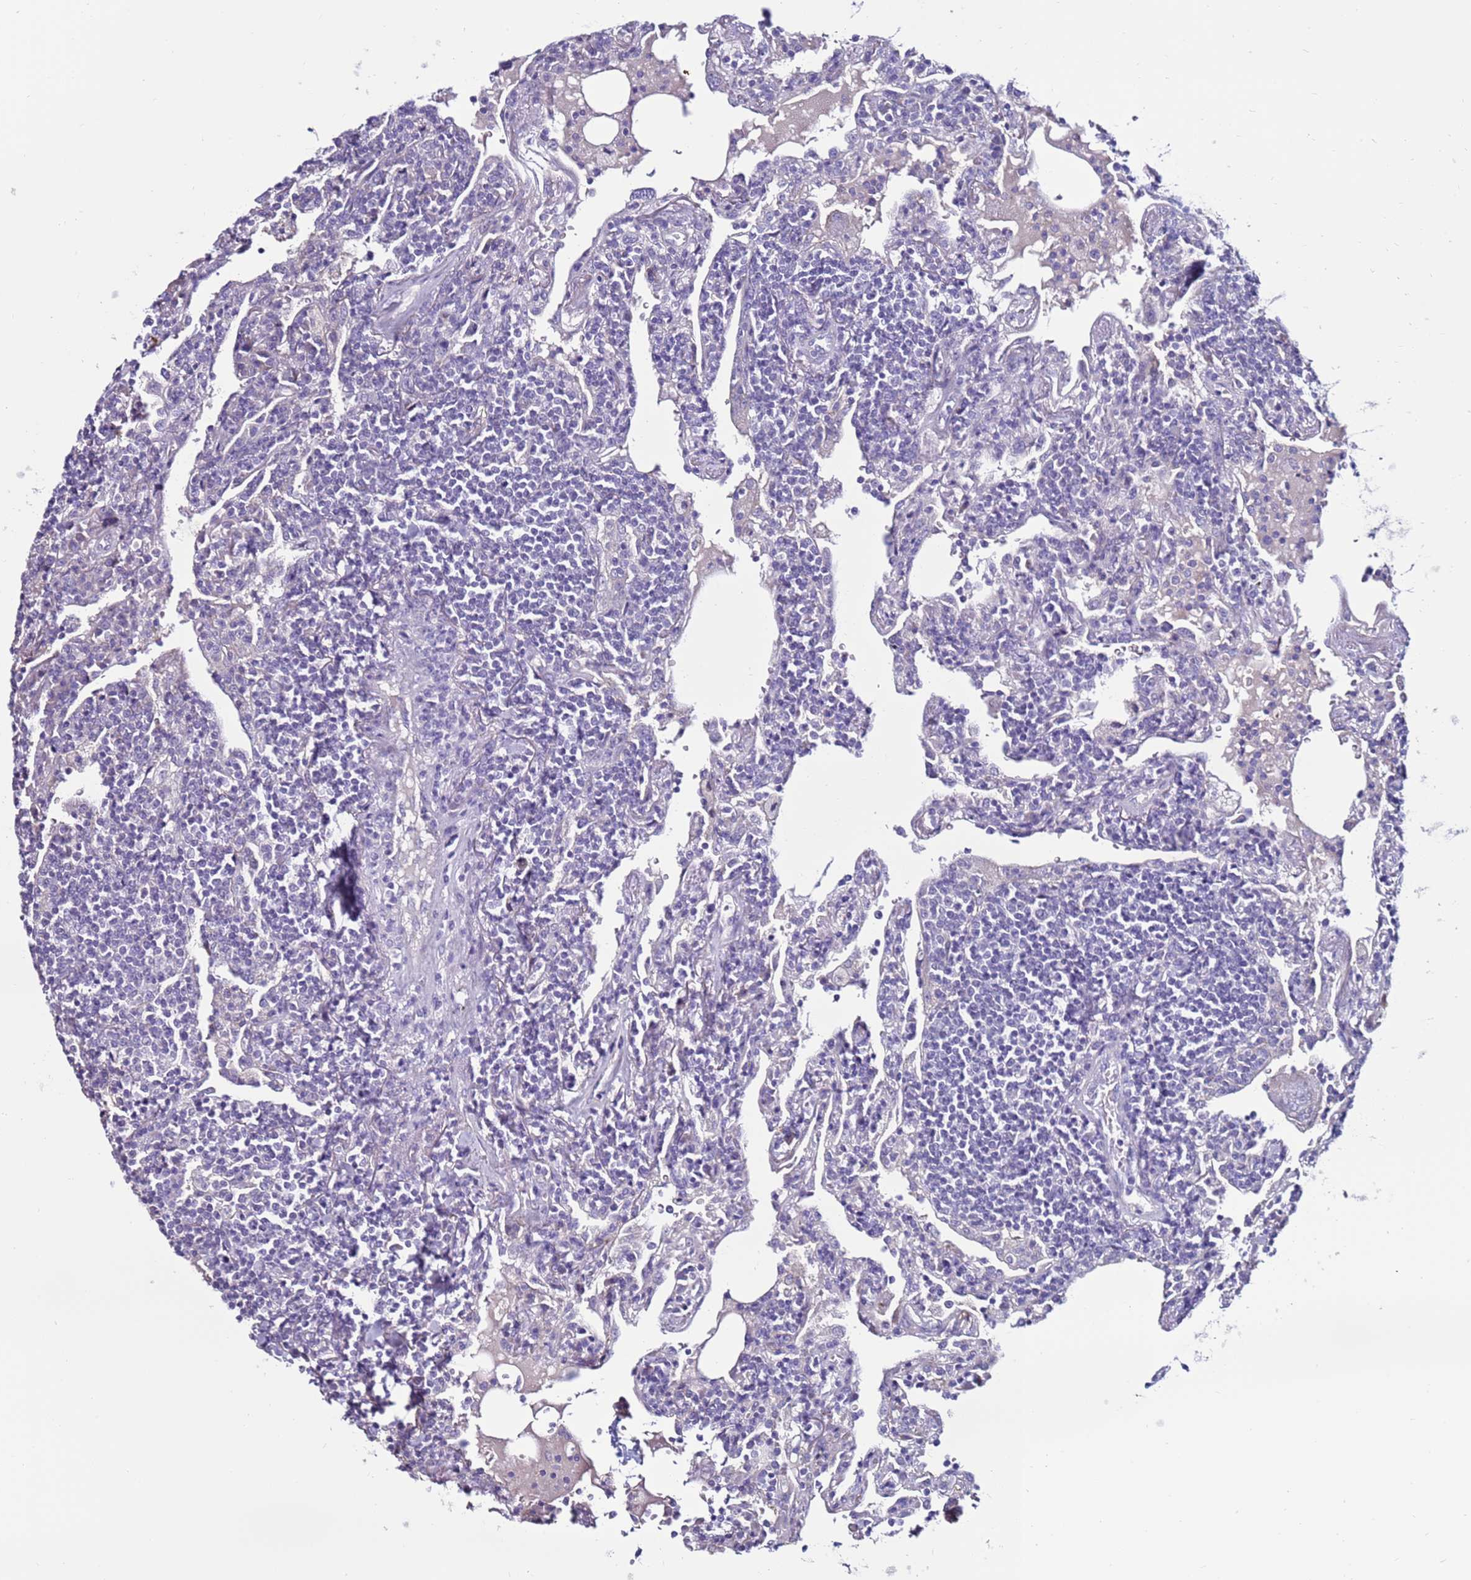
{"staining": {"intensity": "negative", "quantity": "none", "location": "none"}, "tissue": "lymphoma", "cell_type": "Tumor cells", "image_type": "cancer", "snomed": [{"axis": "morphology", "description": "Malignant lymphoma, non-Hodgkin's type, Low grade"}, {"axis": "topography", "description": "Lung"}], "caption": "Tumor cells are negative for protein expression in human lymphoma.", "gene": "GPN3", "patient": {"sex": "female", "age": 71}}